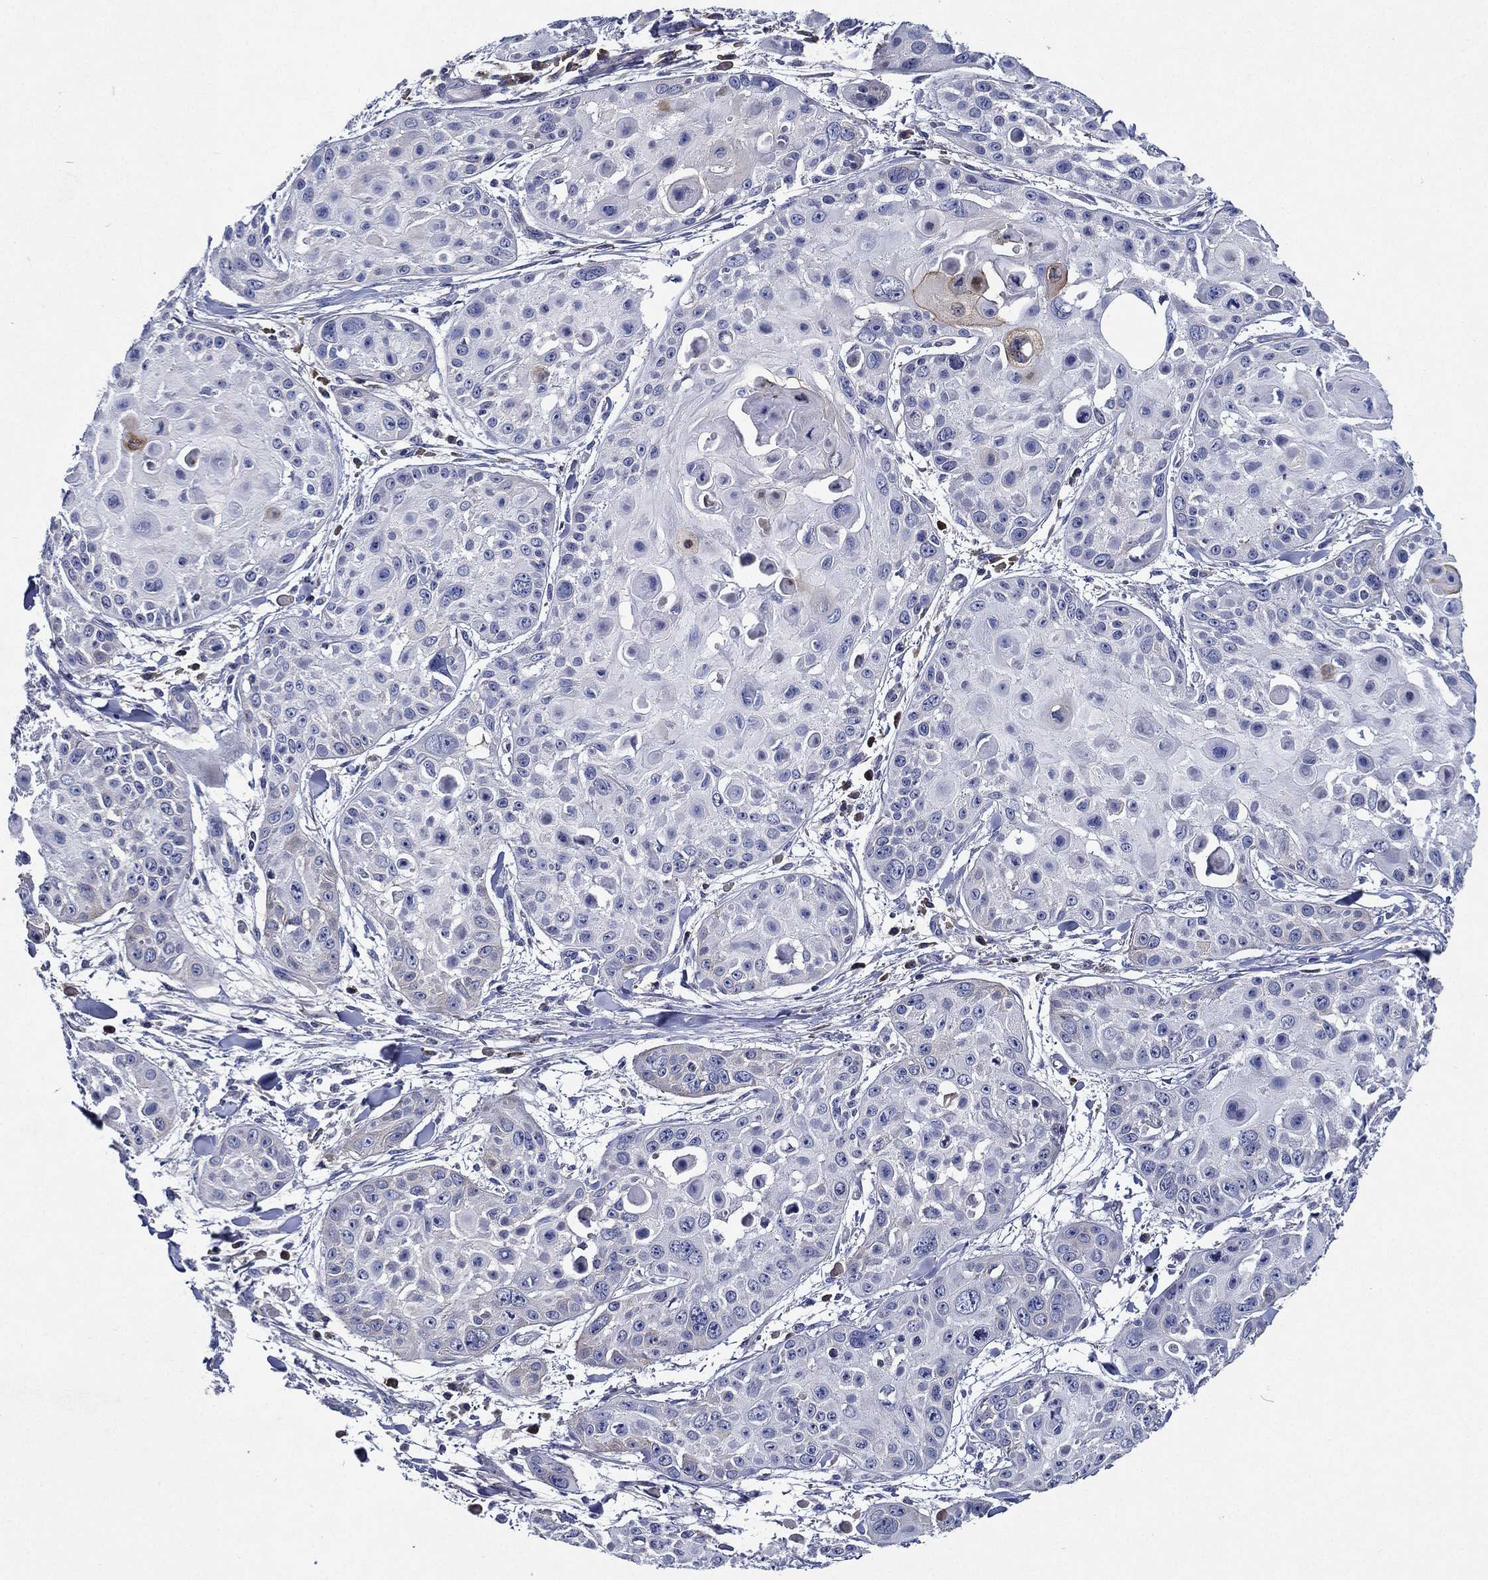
{"staining": {"intensity": "negative", "quantity": "none", "location": "none"}, "tissue": "skin cancer", "cell_type": "Tumor cells", "image_type": "cancer", "snomed": [{"axis": "morphology", "description": "Squamous cell carcinoma, NOS"}, {"axis": "topography", "description": "Skin"}, {"axis": "topography", "description": "Anal"}], "caption": "DAB immunohistochemical staining of skin squamous cell carcinoma exhibits no significant staining in tumor cells.", "gene": "TMPRSS11D", "patient": {"sex": "female", "age": 75}}